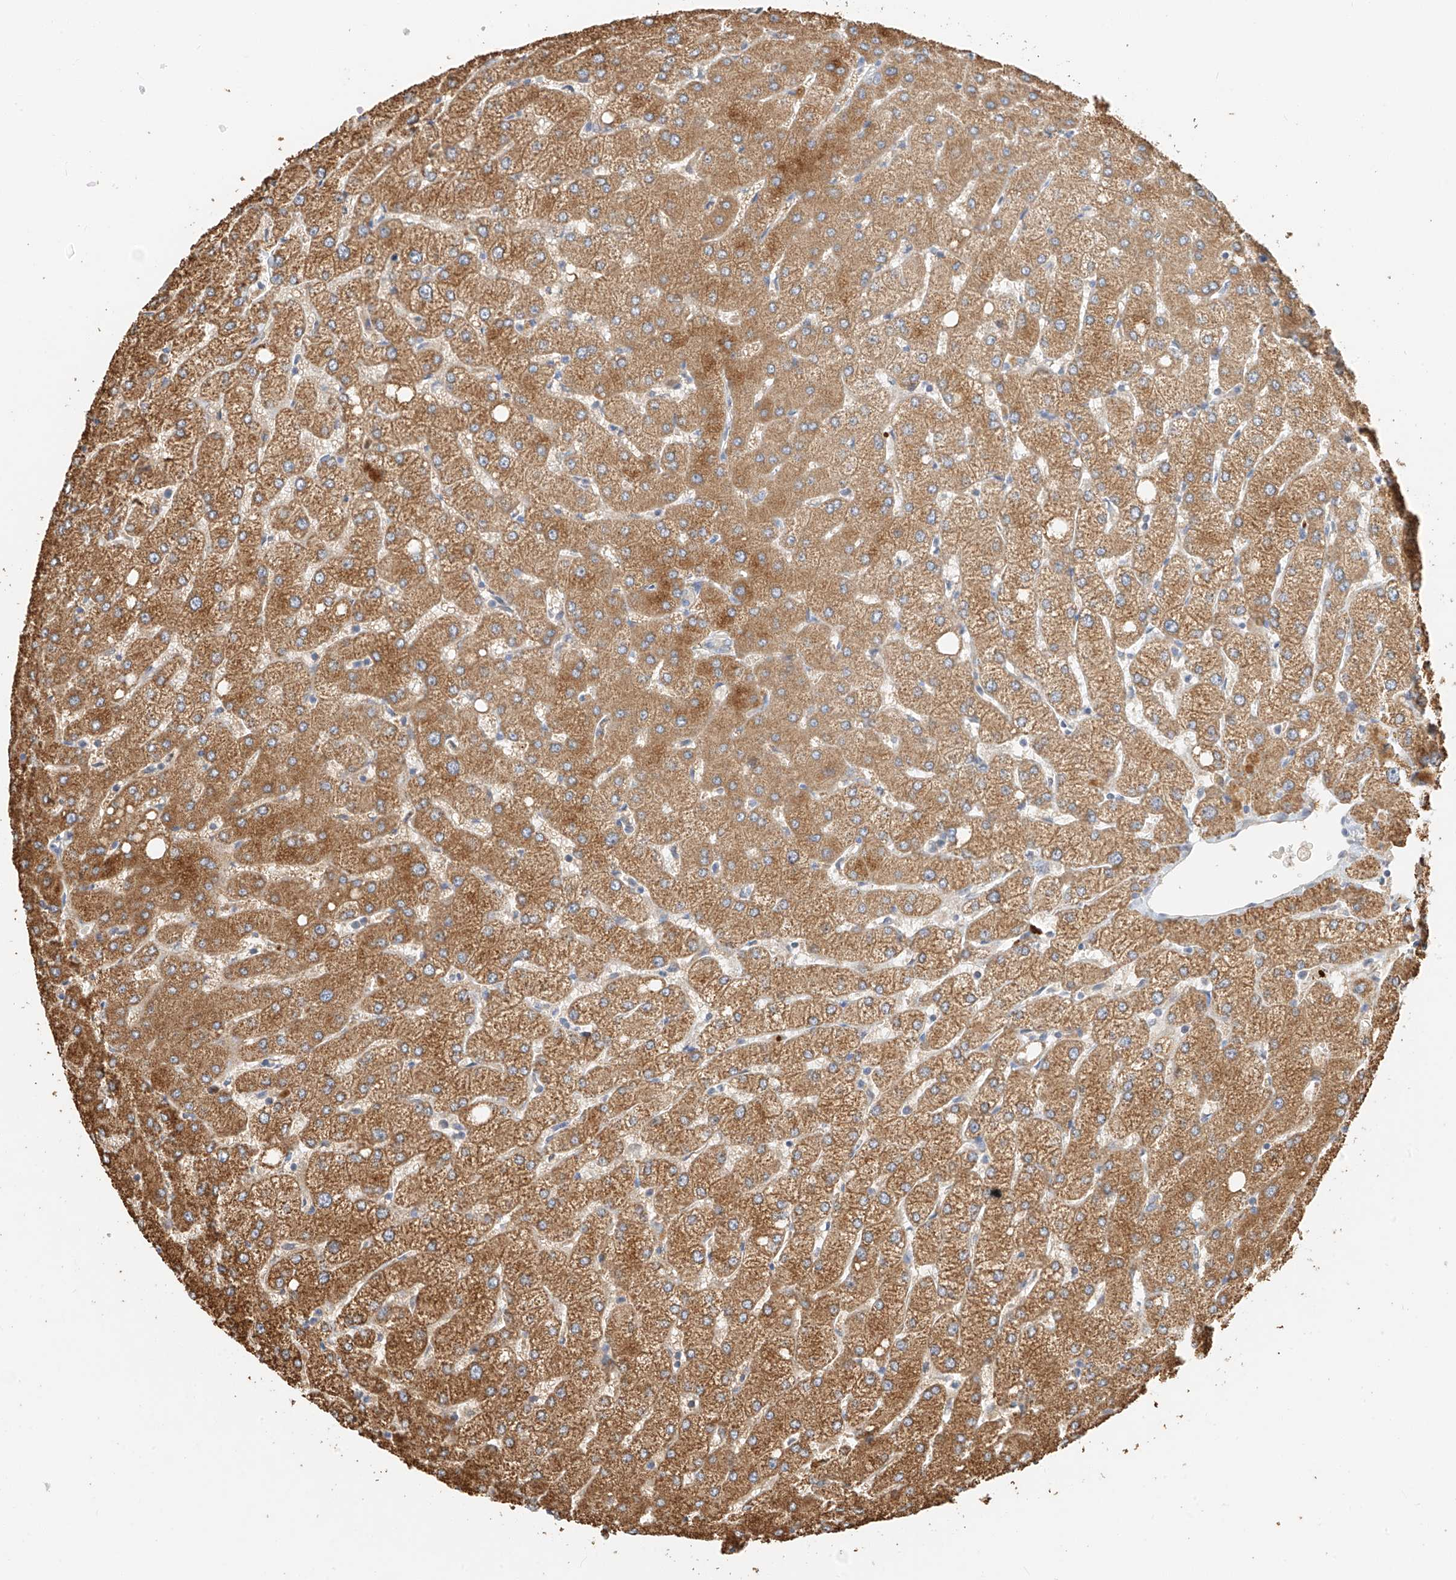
{"staining": {"intensity": "moderate", "quantity": "<25%", "location": "cytoplasmic/membranous"}, "tissue": "liver", "cell_type": "Cholangiocytes", "image_type": "normal", "snomed": [{"axis": "morphology", "description": "Normal tissue, NOS"}, {"axis": "topography", "description": "Liver"}], "caption": "This is a histology image of immunohistochemistry staining of benign liver, which shows moderate staining in the cytoplasmic/membranous of cholangiocytes.", "gene": "YIPF7", "patient": {"sex": "female", "age": 54}}